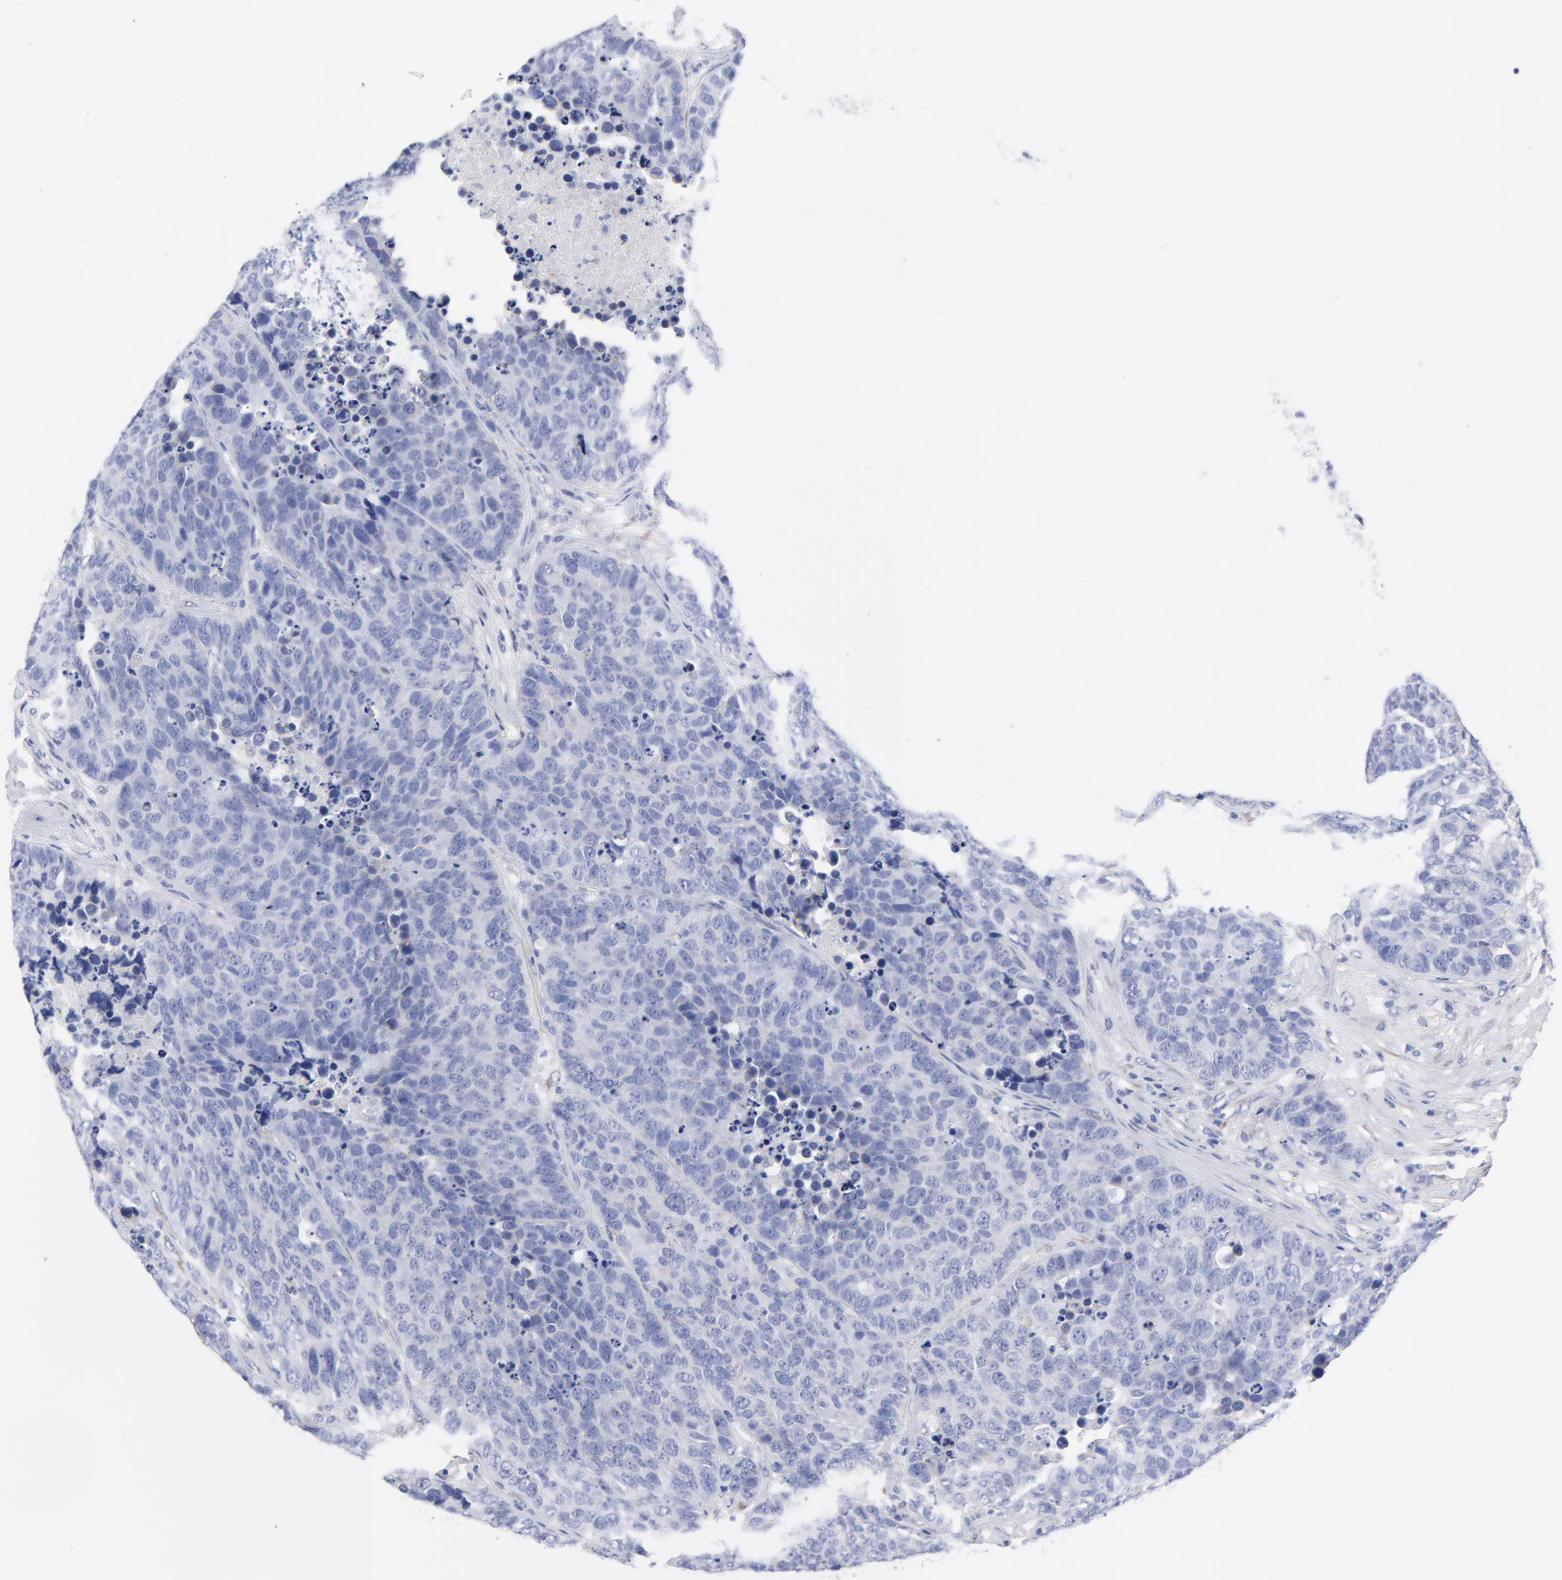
{"staining": {"intensity": "negative", "quantity": "none", "location": "none"}, "tissue": "carcinoid", "cell_type": "Tumor cells", "image_type": "cancer", "snomed": [{"axis": "morphology", "description": "Carcinoid, malignant, NOS"}, {"axis": "topography", "description": "Lung"}], "caption": "IHC of carcinoid (malignant) exhibits no staining in tumor cells.", "gene": "DUSP9", "patient": {"sex": "male", "age": 60}}